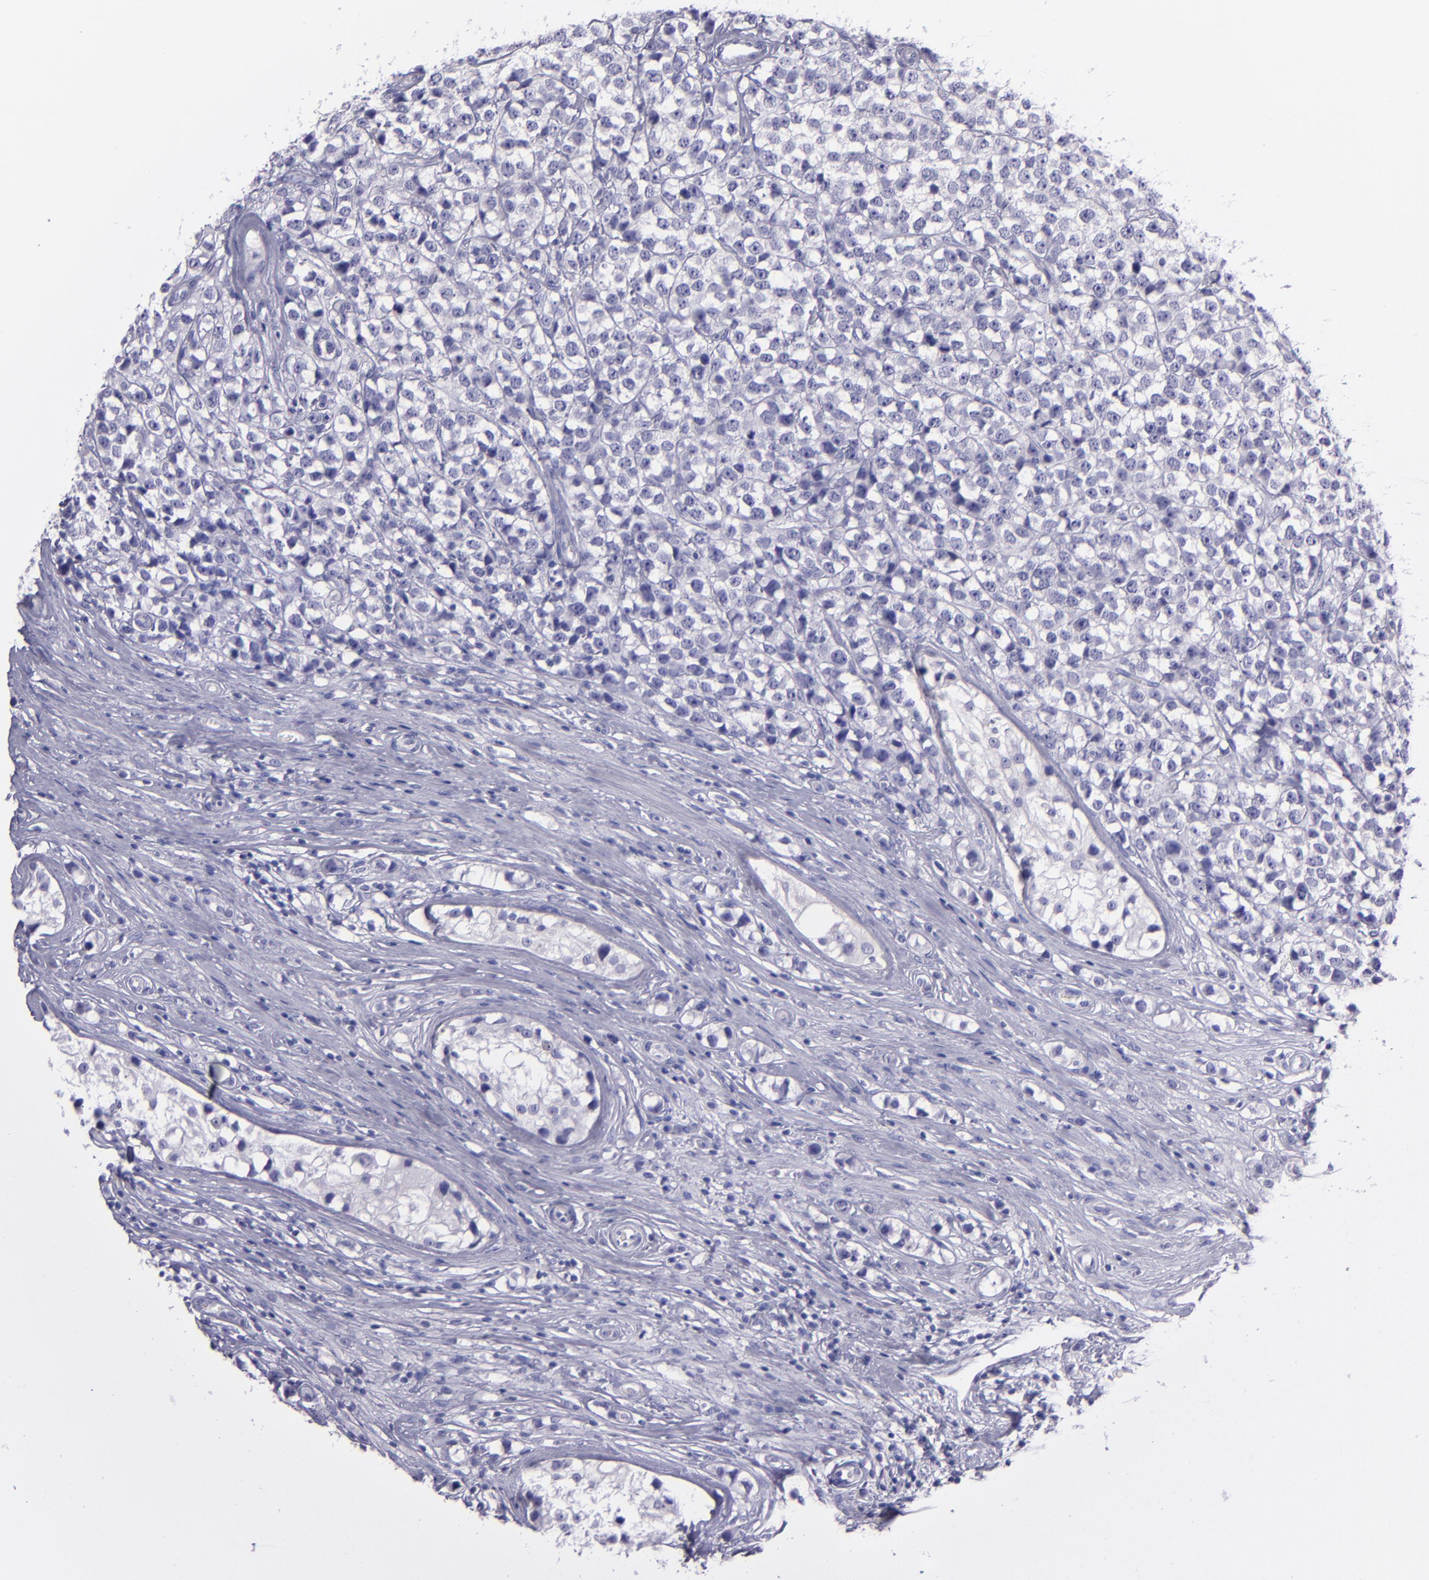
{"staining": {"intensity": "negative", "quantity": "none", "location": "none"}, "tissue": "testis cancer", "cell_type": "Tumor cells", "image_type": "cancer", "snomed": [{"axis": "morphology", "description": "Seminoma, NOS"}, {"axis": "topography", "description": "Testis"}], "caption": "DAB (3,3'-diaminobenzidine) immunohistochemical staining of human testis cancer exhibits no significant expression in tumor cells.", "gene": "TNNT3", "patient": {"sex": "male", "age": 25}}